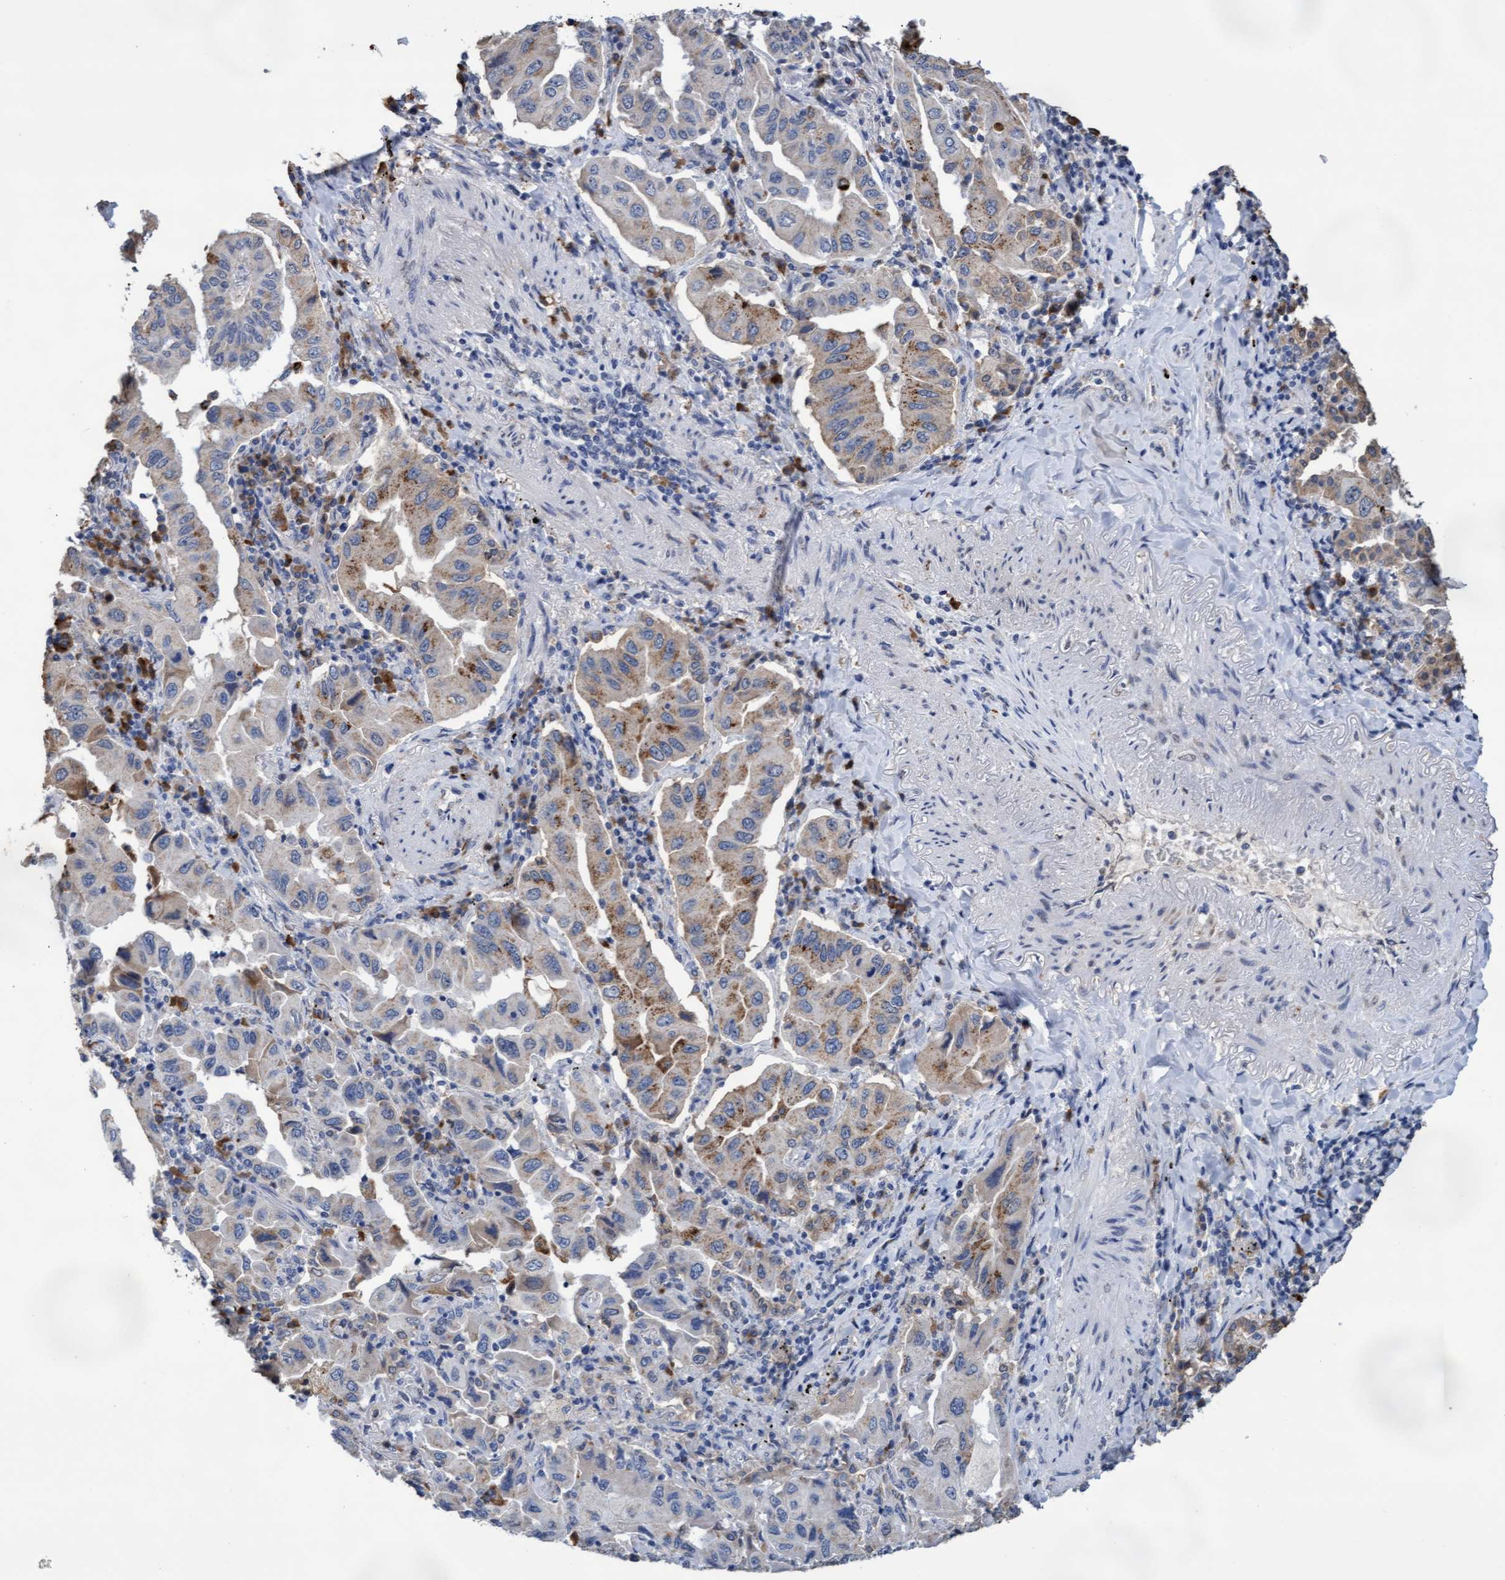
{"staining": {"intensity": "weak", "quantity": "25%-75%", "location": "cytoplasmic/membranous"}, "tissue": "lung cancer", "cell_type": "Tumor cells", "image_type": "cancer", "snomed": [{"axis": "morphology", "description": "Adenocarcinoma, NOS"}, {"axis": "topography", "description": "Lung"}], "caption": "This histopathology image displays IHC staining of lung adenocarcinoma, with low weak cytoplasmic/membranous staining in about 25%-75% of tumor cells.", "gene": "GPR39", "patient": {"sex": "female", "age": 65}}